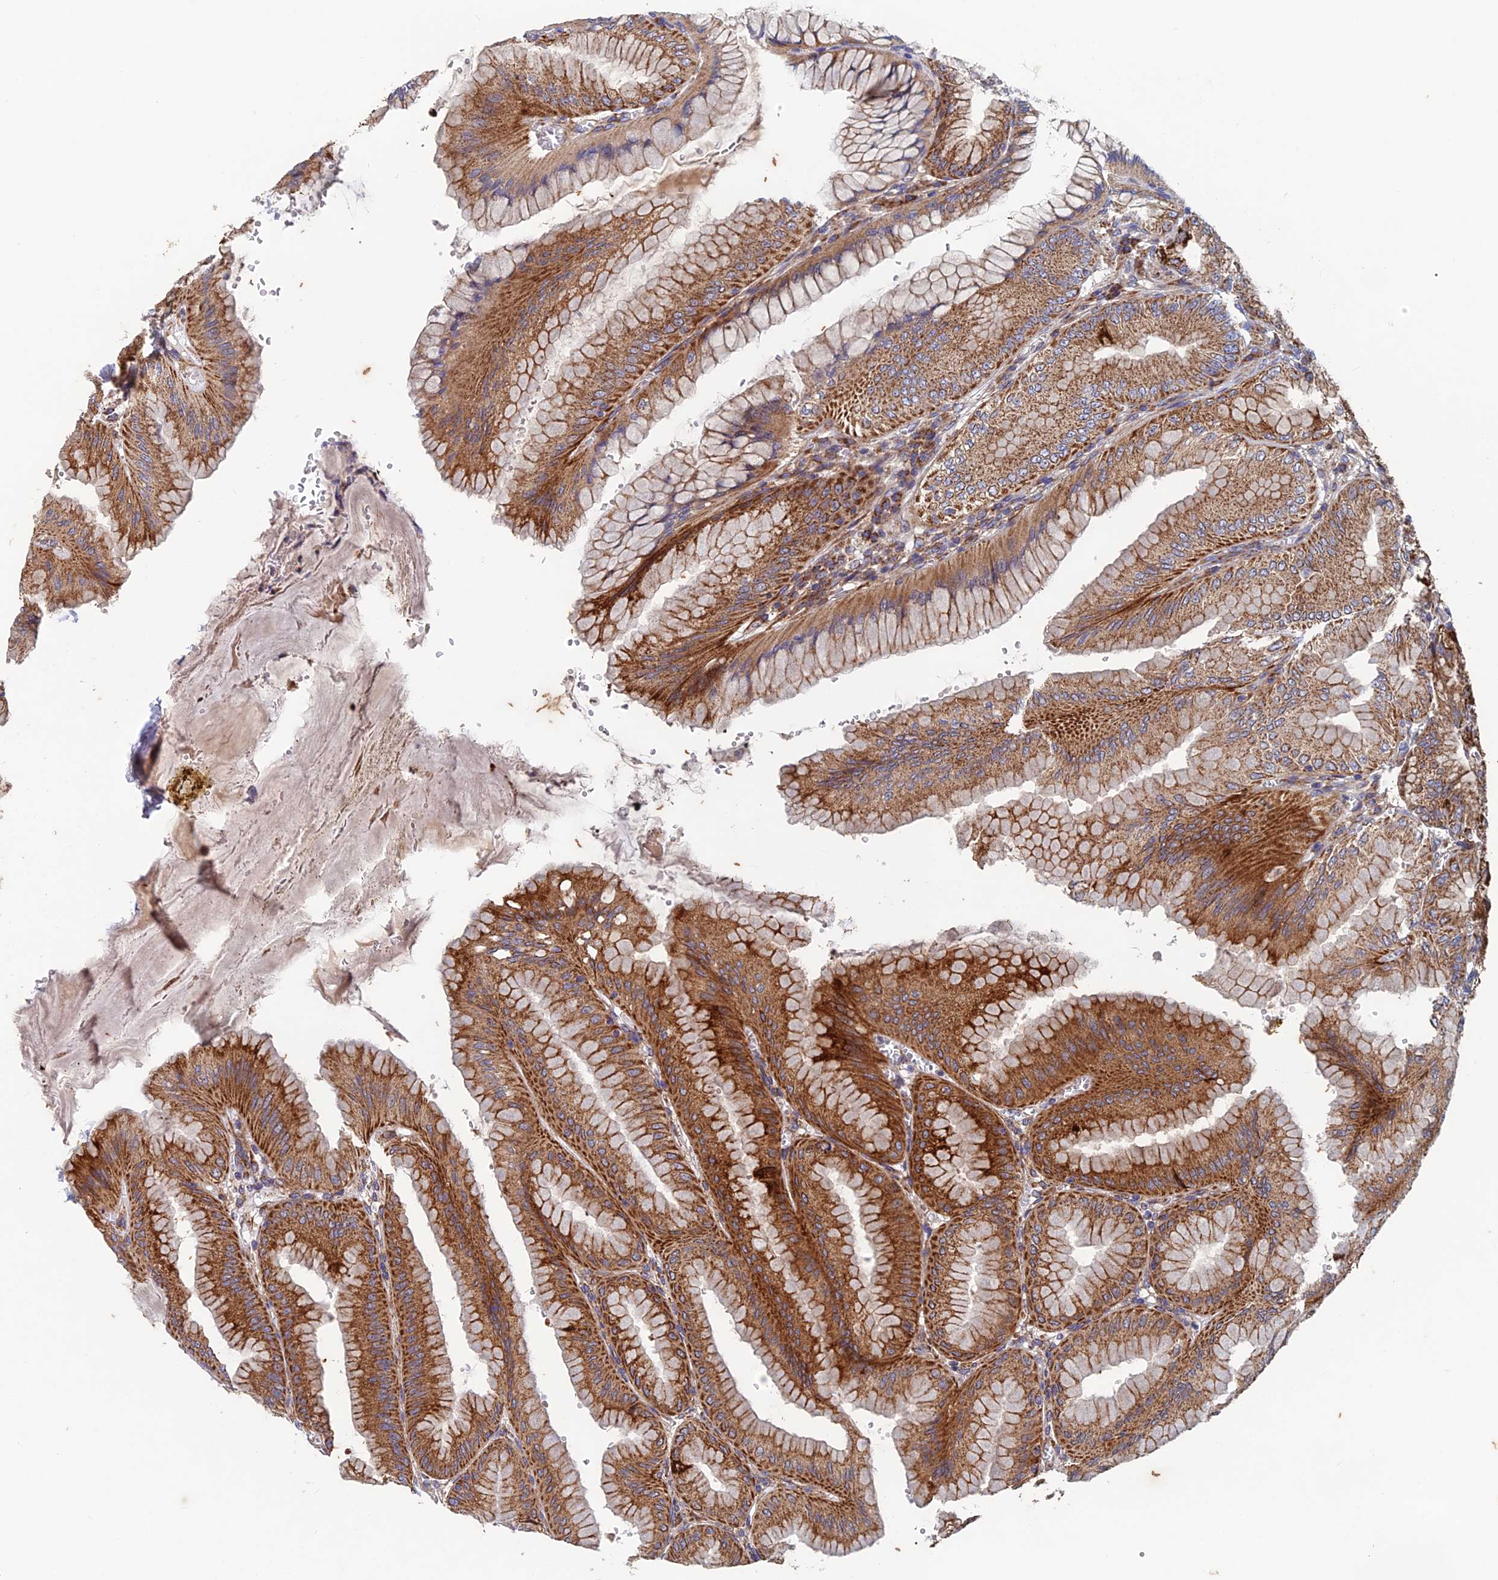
{"staining": {"intensity": "strong", "quantity": ">75%", "location": "cytoplasmic/membranous"}, "tissue": "stomach", "cell_type": "Glandular cells", "image_type": "normal", "snomed": [{"axis": "morphology", "description": "Normal tissue, NOS"}, {"axis": "topography", "description": "Stomach, lower"}], "caption": "Immunohistochemical staining of benign stomach displays strong cytoplasmic/membranous protein positivity in approximately >75% of glandular cells.", "gene": "AP4S1", "patient": {"sex": "male", "age": 71}}